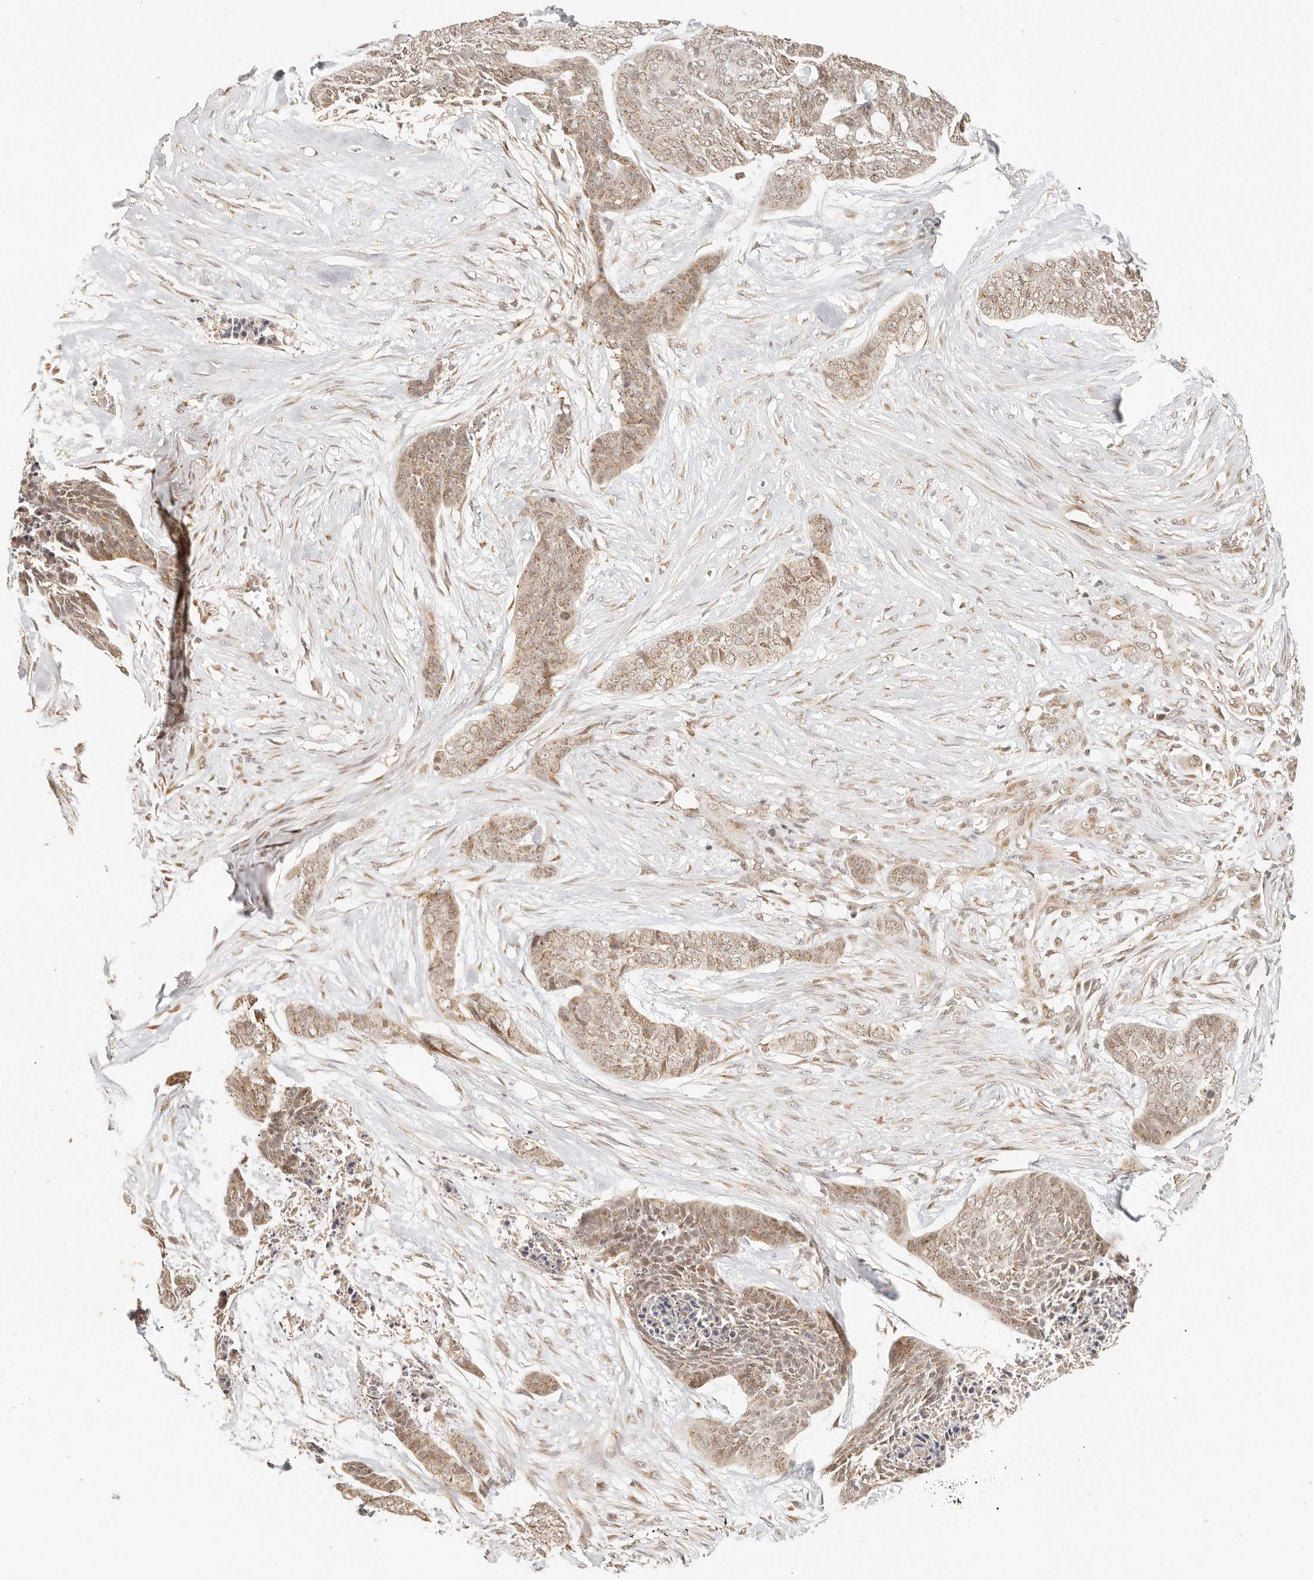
{"staining": {"intensity": "weak", "quantity": ">75%", "location": "cytoplasmic/membranous,nuclear"}, "tissue": "skin cancer", "cell_type": "Tumor cells", "image_type": "cancer", "snomed": [{"axis": "morphology", "description": "Basal cell carcinoma"}, {"axis": "topography", "description": "Skin"}], "caption": "Basal cell carcinoma (skin) stained with a protein marker displays weak staining in tumor cells.", "gene": "INTS11", "patient": {"sex": "female", "age": 64}}